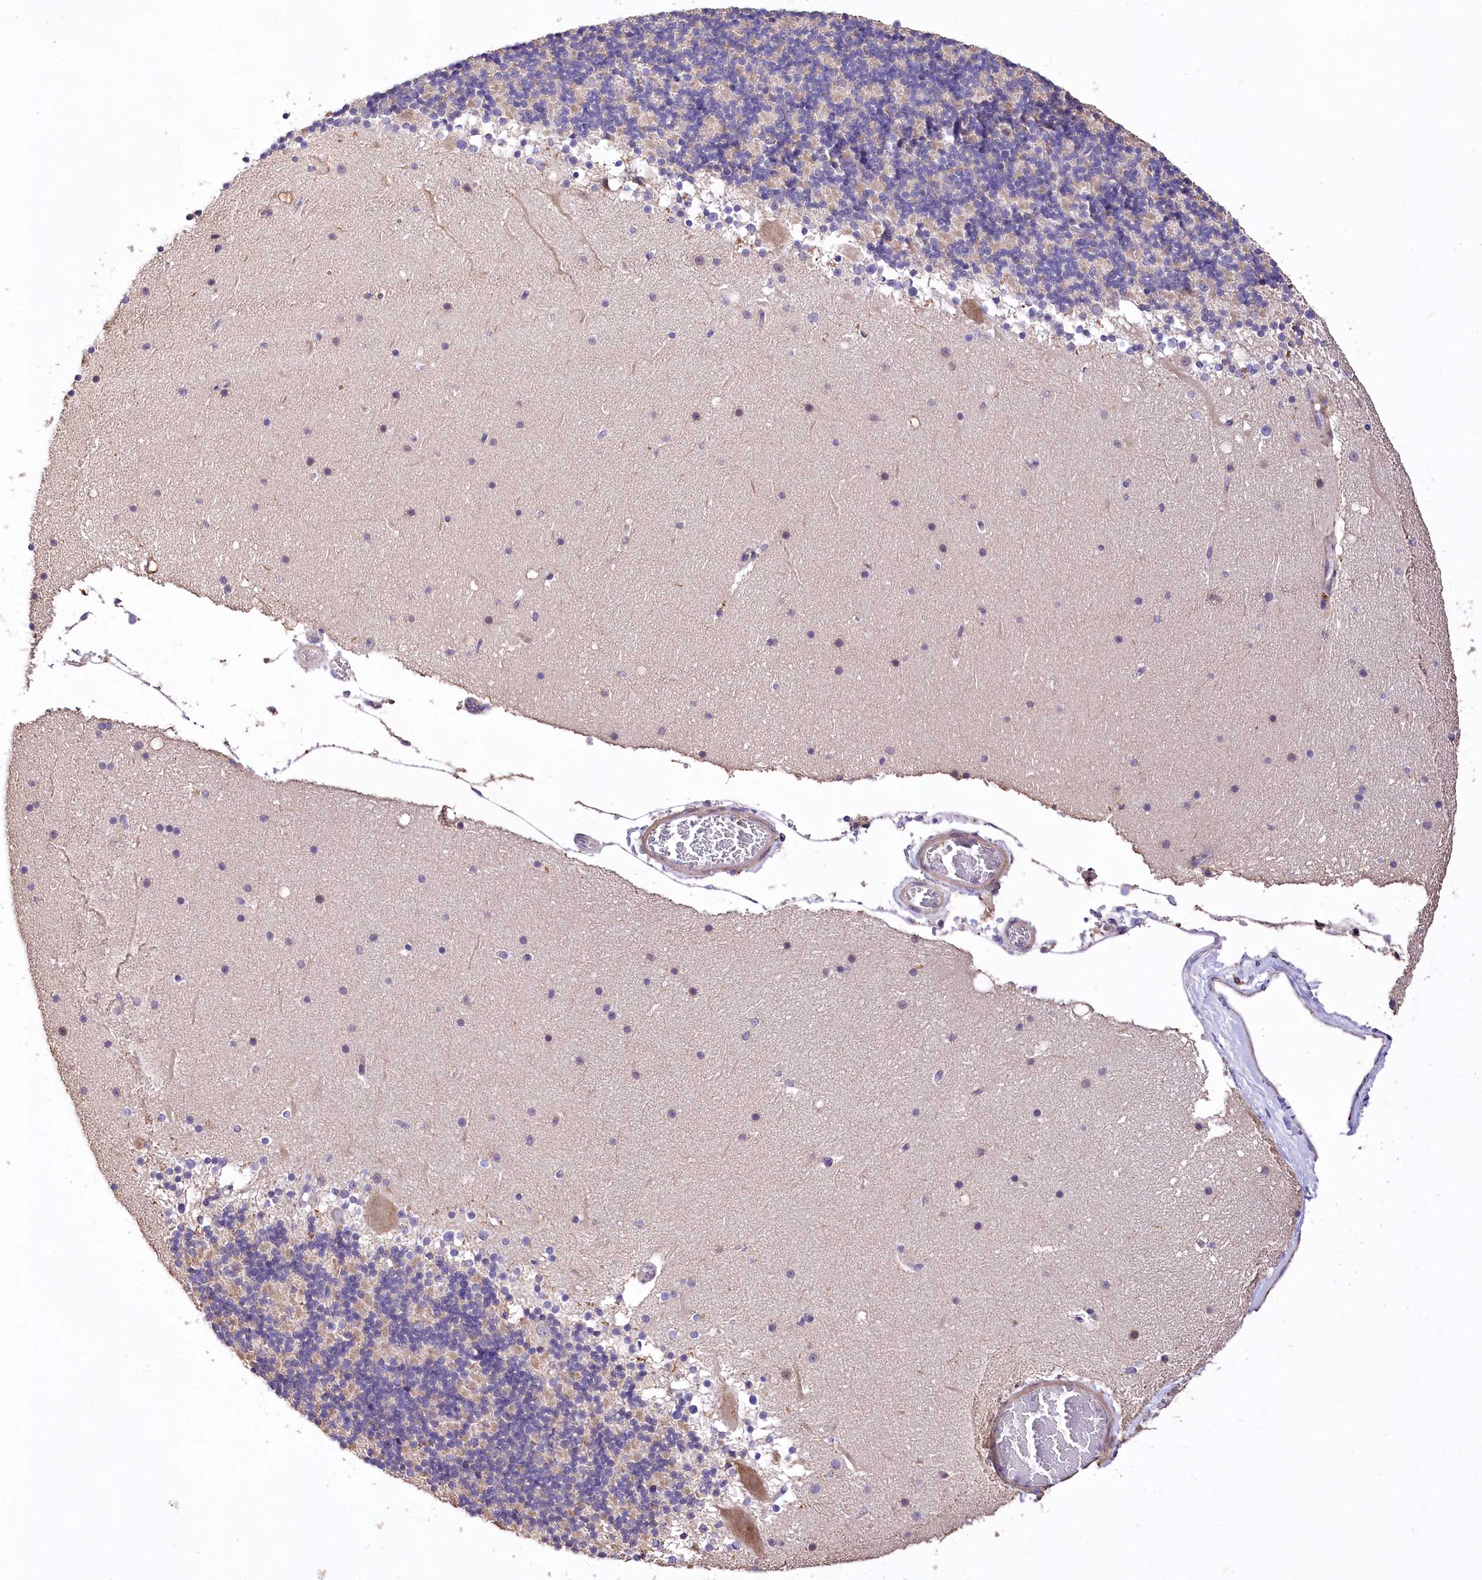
{"staining": {"intensity": "weak", "quantity": "25%-75%", "location": "cytoplasmic/membranous"}, "tissue": "cerebellum", "cell_type": "Cells in granular layer", "image_type": "normal", "snomed": [{"axis": "morphology", "description": "Normal tissue, NOS"}, {"axis": "topography", "description": "Cerebellum"}], "caption": "High-power microscopy captured an IHC micrograph of benign cerebellum, revealing weak cytoplasmic/membranous positivity in about 25%-75% of cells in granular layer. (DAB IHC, brown staining for protein, blue staining for nuclei).", "gene": "PCYOX1L", "patient": {"sex": "male", "age": 57}}